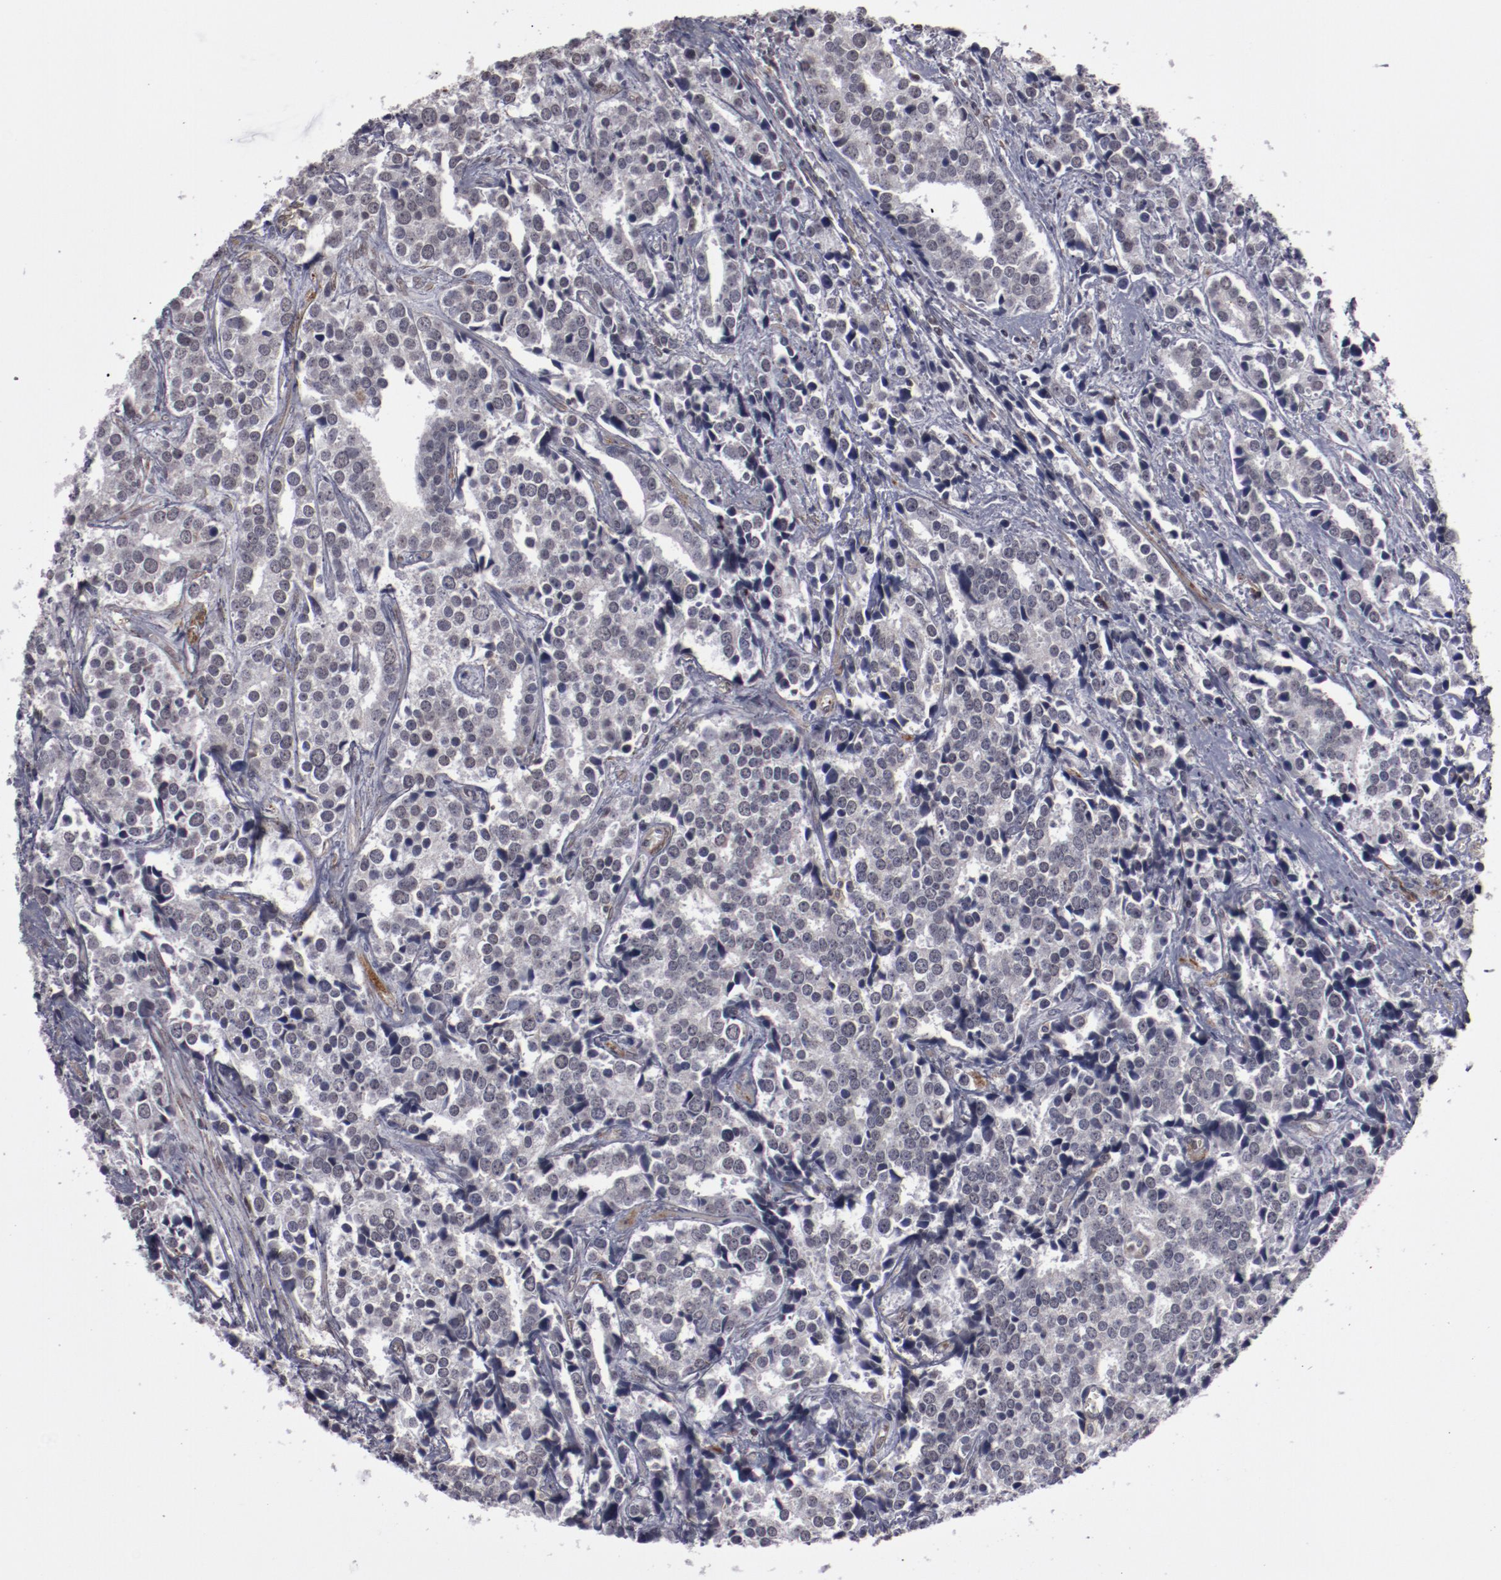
{"staining": {"intensity": "negative", "quantity": "none", "location": "none"}, "tissue": "prostate cancer", "cell_type": "Tumor cells", "image_type": "cancer", "snomed": [{"axis": "morphology", "description": "Adenocarcinoma, High grade"}, {"axis": "topography", "description": "Prostate"}], "caption": "This histopathology image is of high-grade adenocarcinoma (prostate) stained with immunohistochemistry (IHC) to label a protein in brown with the nuclei are counter-stained blue. There is no expression in tumor cells.", "gene": "LEF1", "patient": {"sex": "male", "age": 71}}